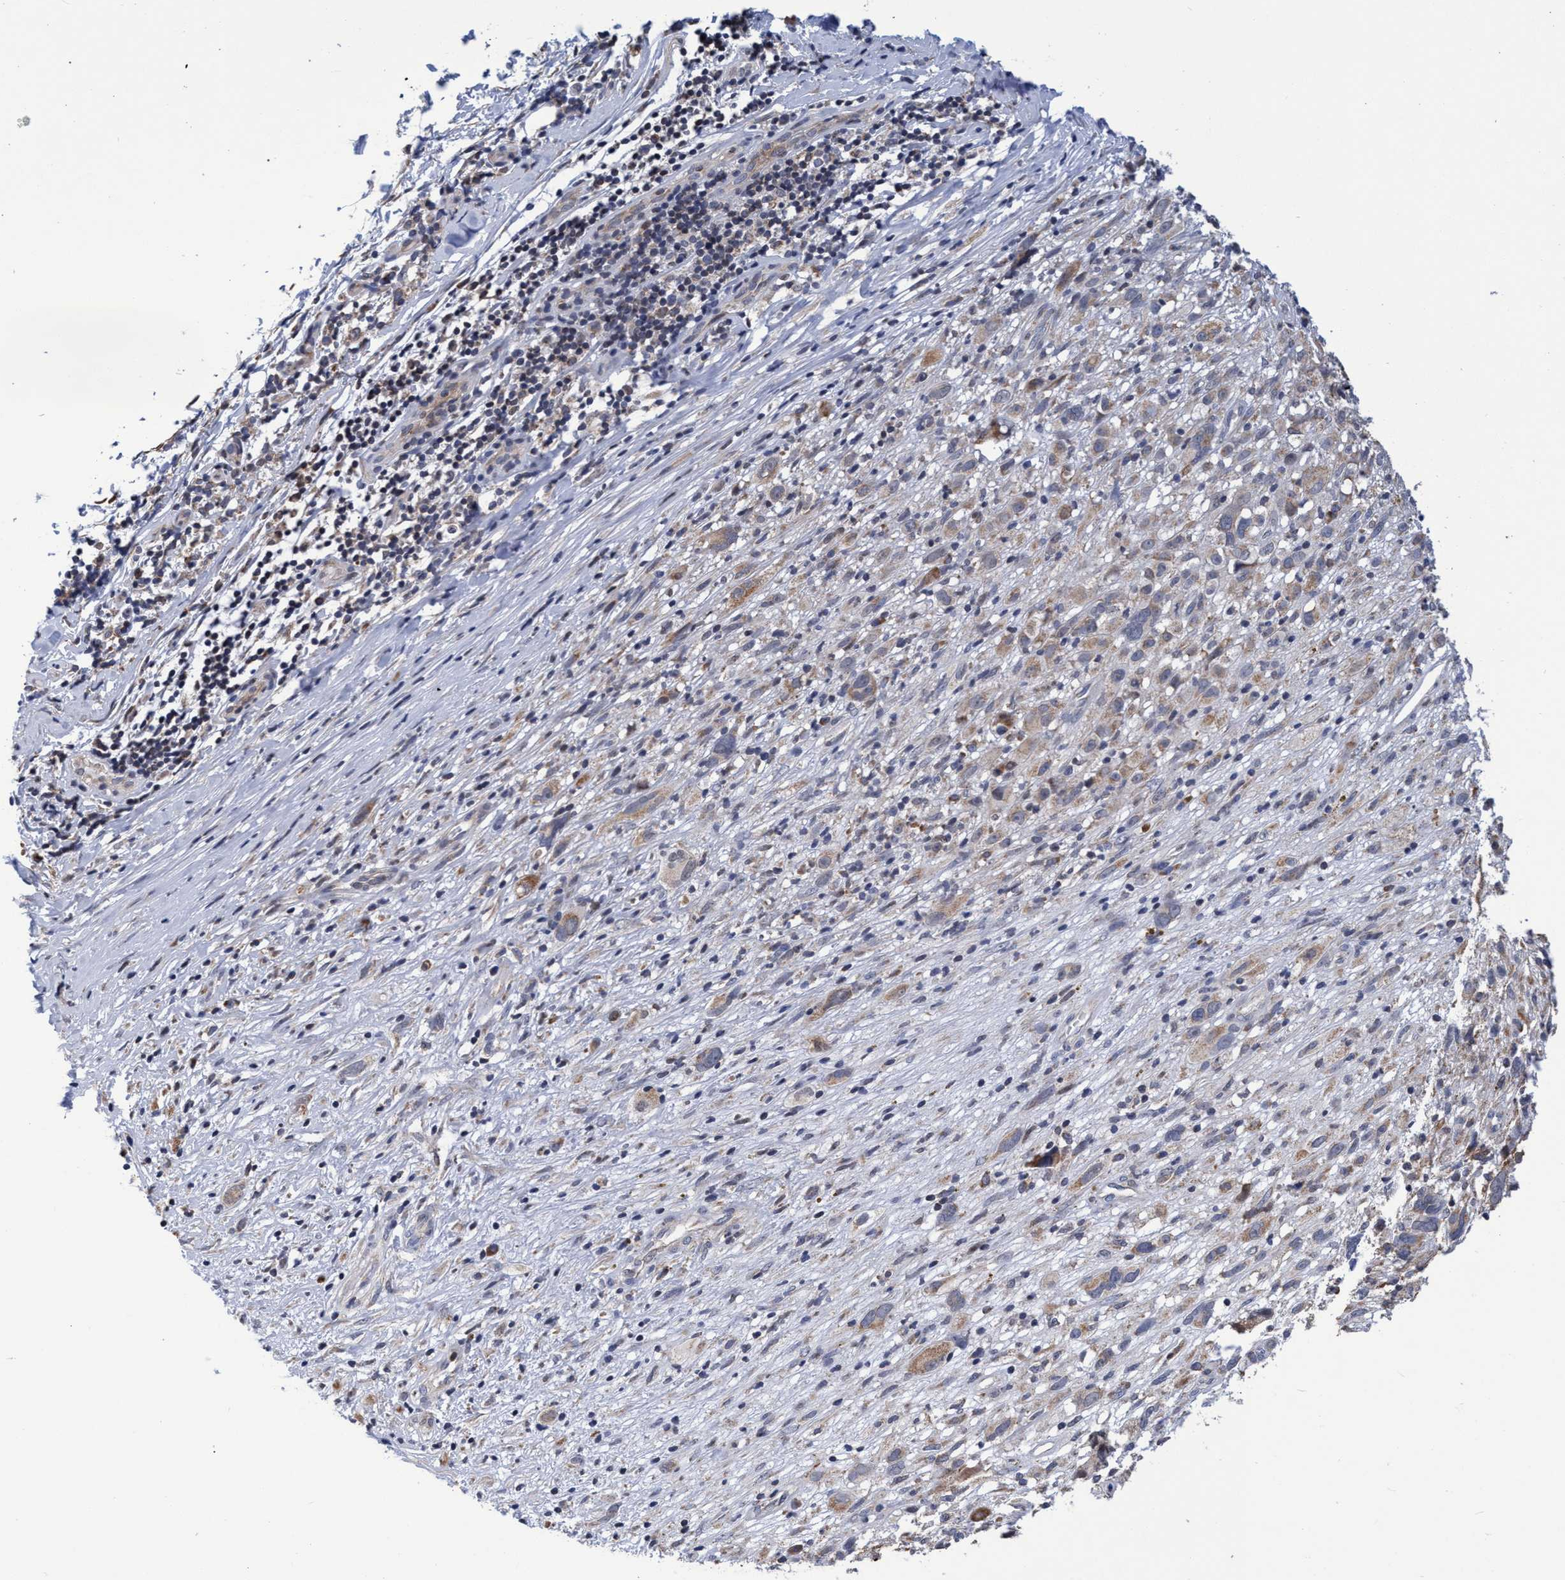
{"staining": {"intensity": "weak", "quantity": ">75%", "location": "cytoplasmic/membranous"}, "tissue": "melanoma", "cell_type": "Tumor cells", "image_type": "cancer", "snomed": [{"axis": "morphology", "description": "Malignant melanoma, NOS"}, {"axis": "topography", "description": "Skin"}], "caption": "Immunohistochemical staining of human malignant melanoma shows weak cytoplasmic/membranous protein staining in approximately >75% of tumor cells.", "gene": "NAT16", "patient": {"sex": "female", "age": 55}}